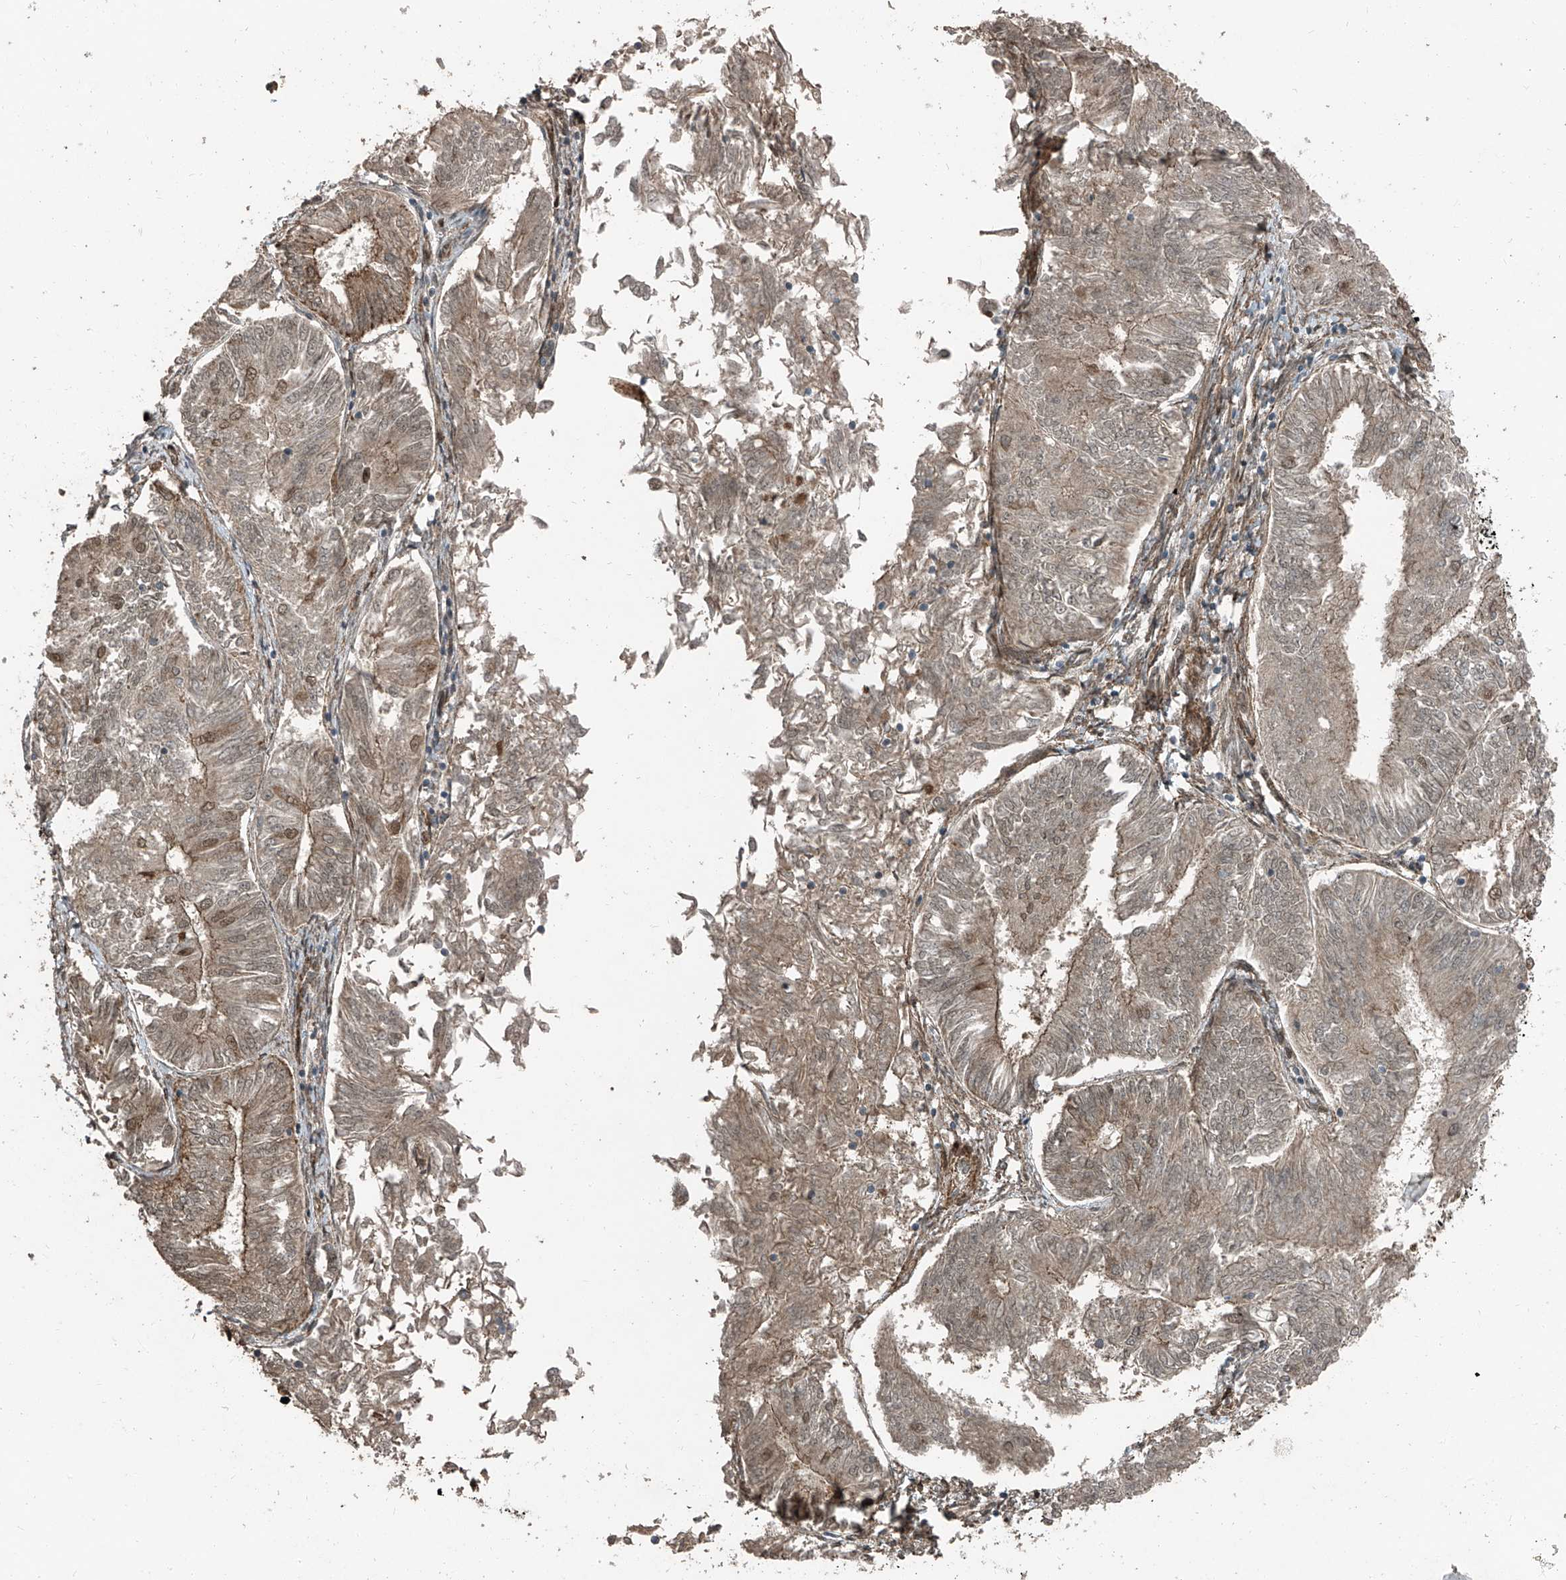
{"staining": {"intensity": "weak", "quantity": "25%-75%", "location": "cytoplasmic/membranous"}, "tissue": "endometrial cancer", "cell_type": "Tumor cells", "image_type": "cancer", "snomed": [{"axis": "morphology", "description": "Adenocarcinoma, NOS"}, {"axis": "topography", "description": "Endometrium"}], "caption": "This photomicrograph exhibits adenocarcinoma (endometrial) stained with IHC to label a protein in brown. The cytoplasmic/membranous of tumor cells show weak positivity for the protein. Nuclei are counter-stained blue.", "gene": "ZNF570", "patient": {"sex": "female", "age": 58}}